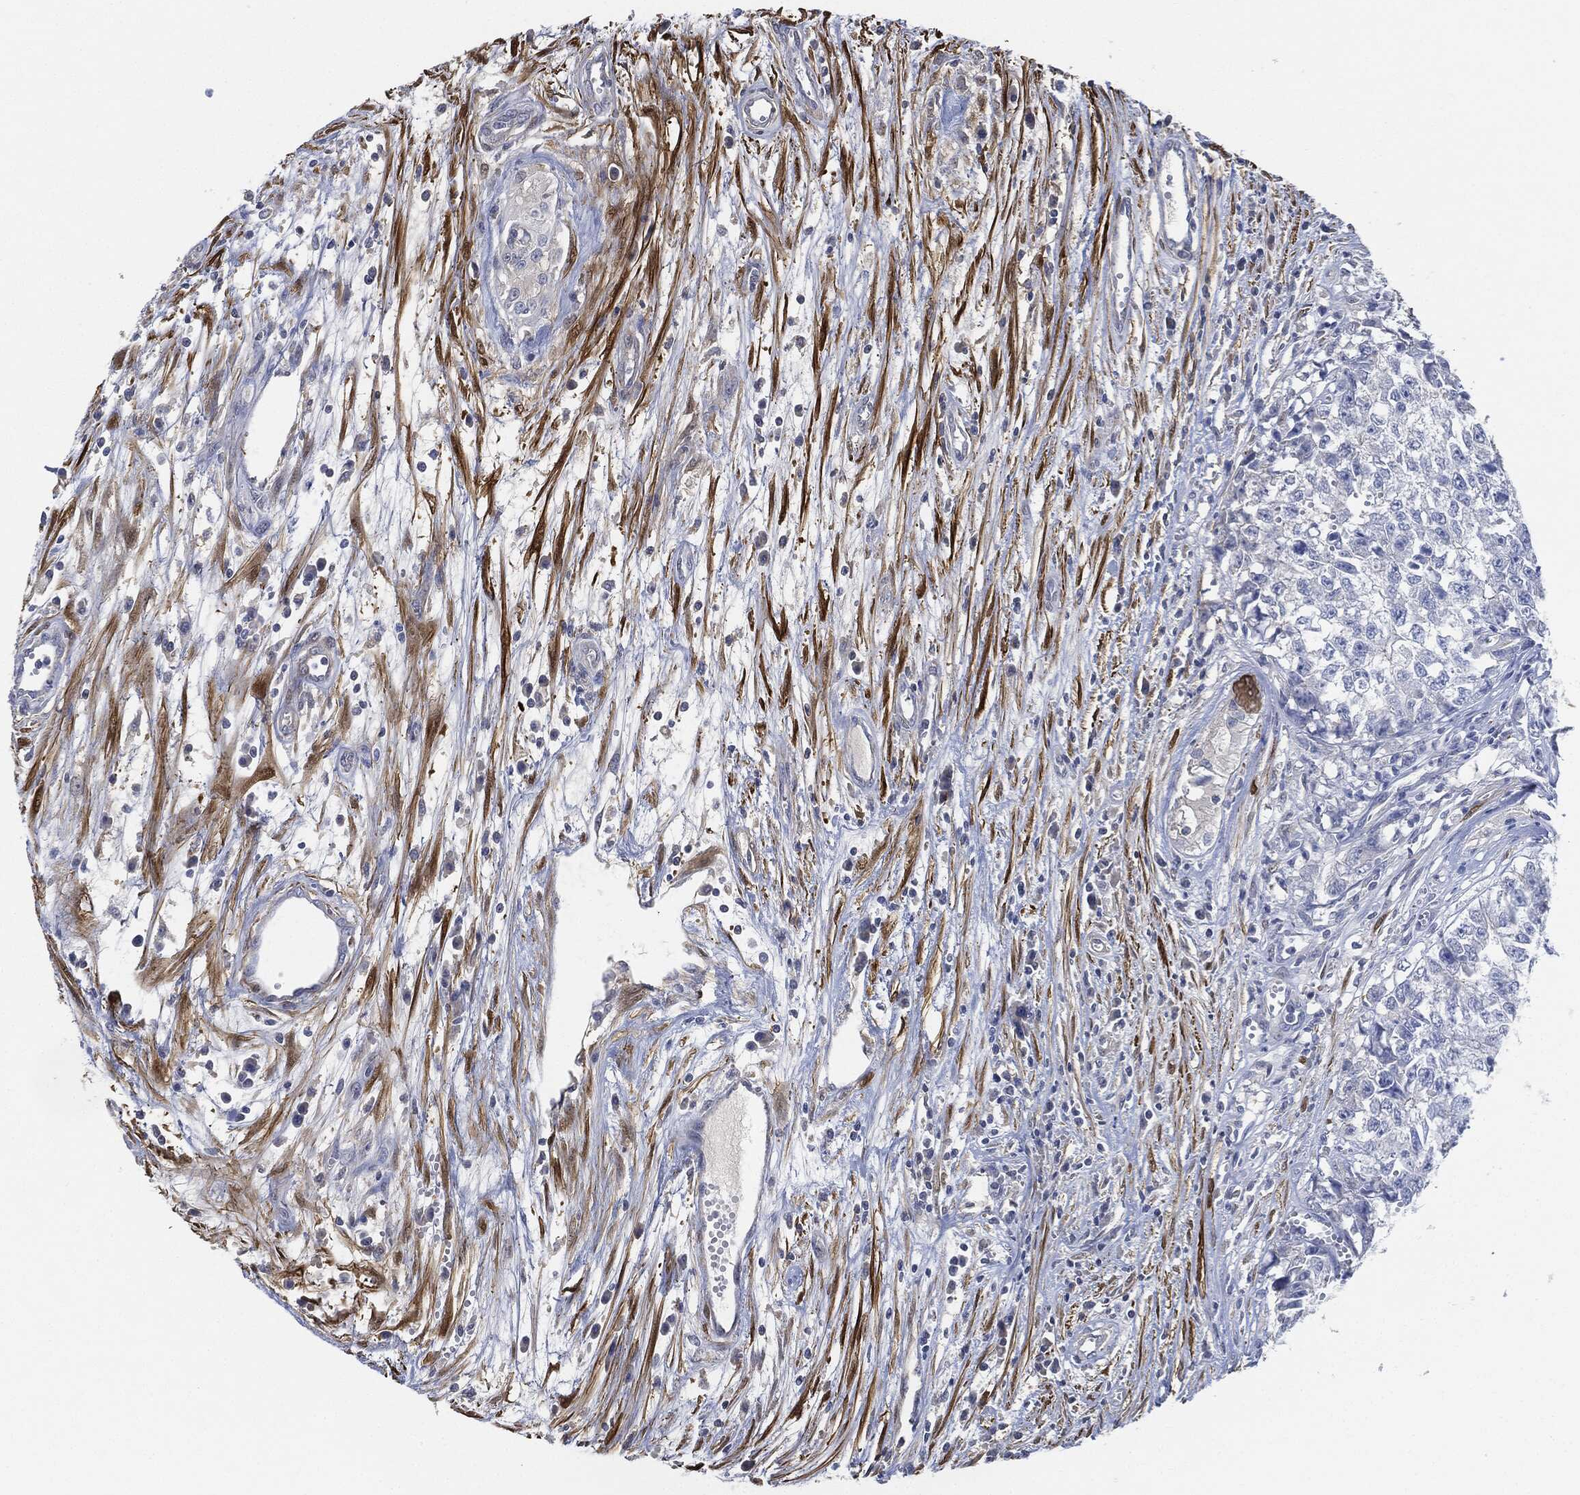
{"staining": {"intensity": "negative", "quantity": "none", "location": "none"}, "tissue": "testis cancer", "cell_type": "Tumor cells", "image_type": "cancer", "snomed": [{"axis": "morphology", "description": "Seminoma, NOS"}, {"axis": "morphology", "description": "Carcinoma, Embryonal, NOS"}, {"axis": "topography", "description": "Testis"}], "caption": "Protein analysis of testis cancer displays no significant positivity in tumor cells.", "gene": "TAGLN", "patient": {"sex": "male", "age": 22}}